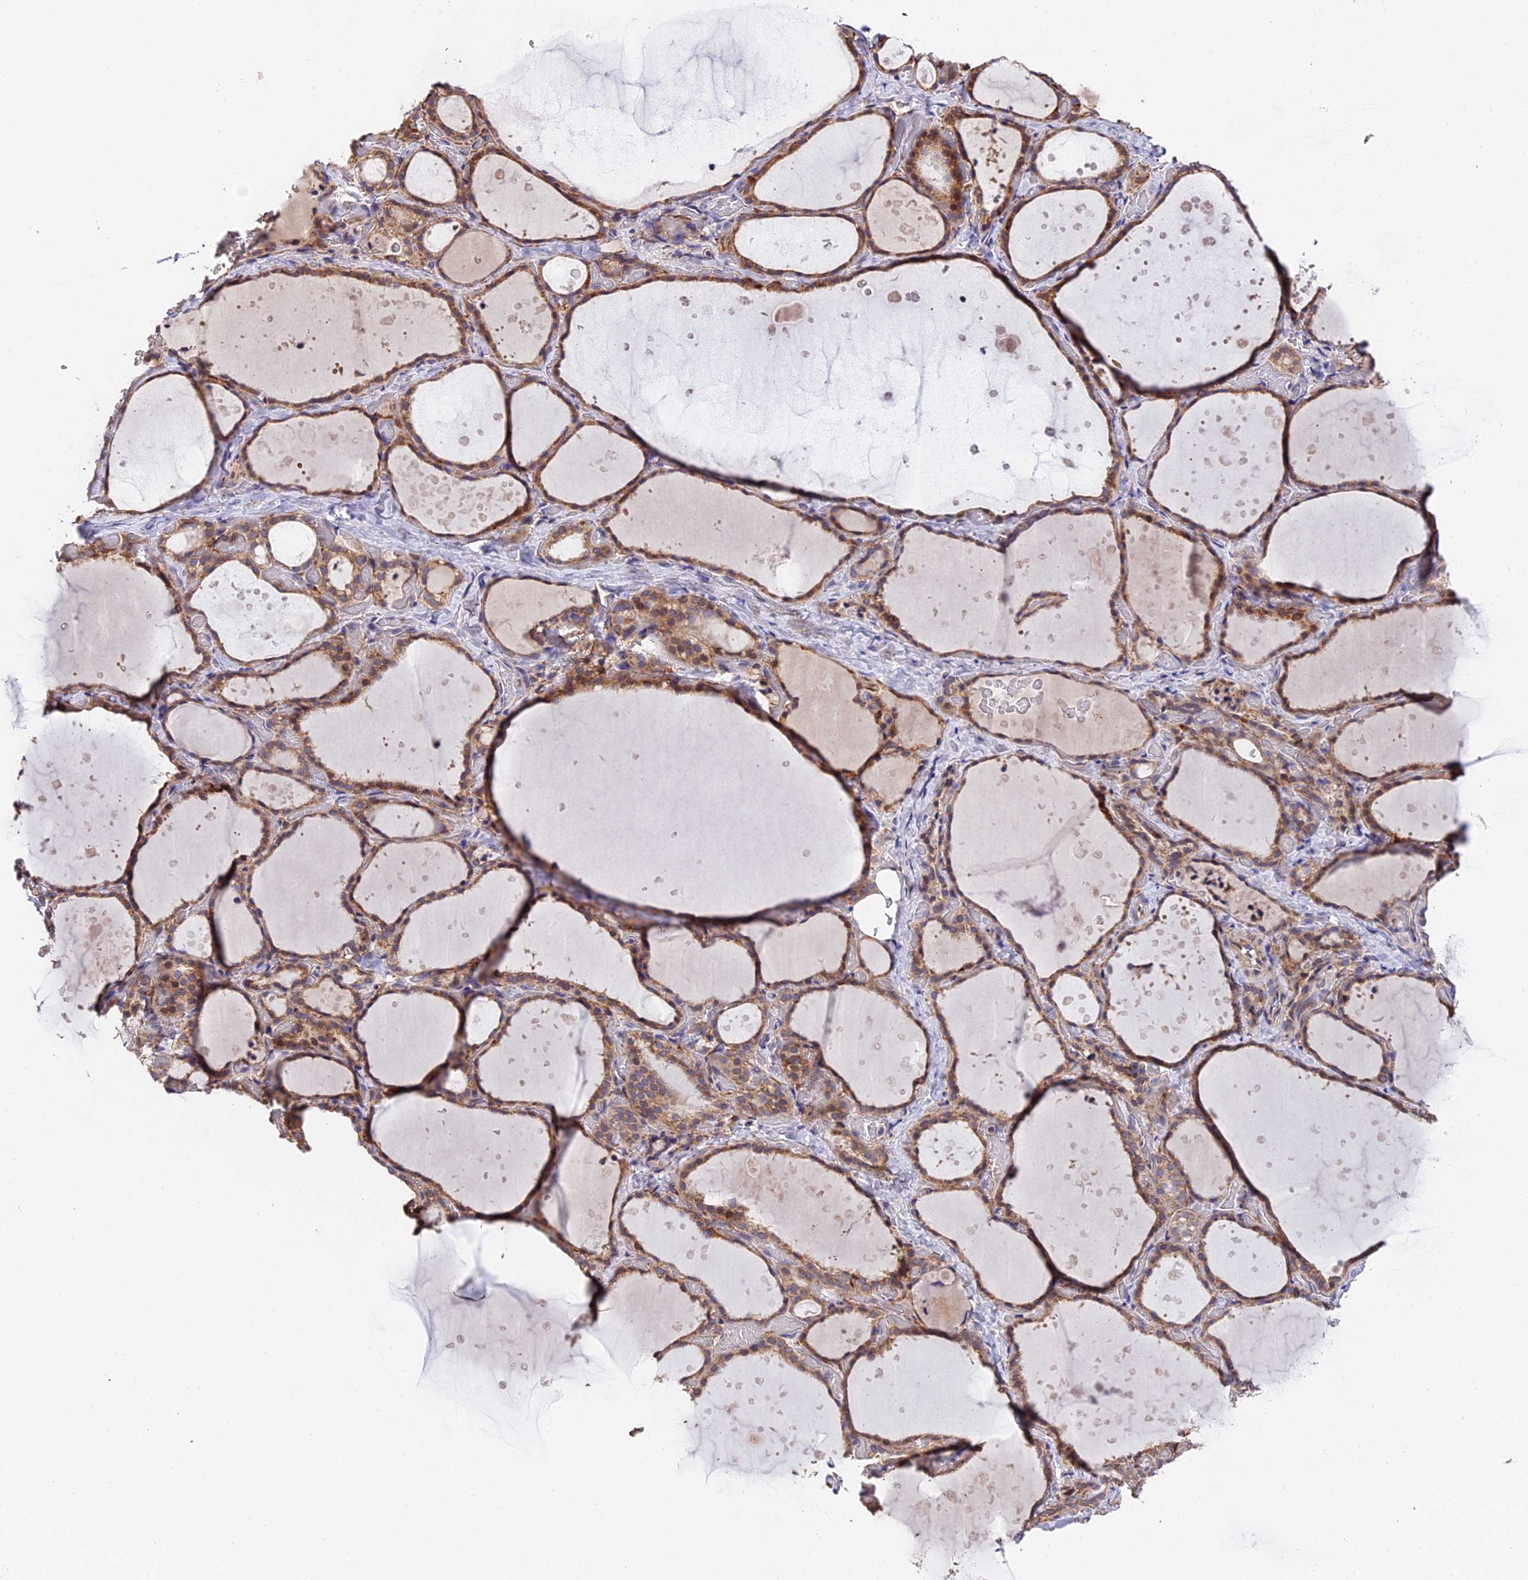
{"staining": {"intensity": "moderate", "quantity": ">75%", "location": "cytoplasmic/membranous"}, "tissue": "thyroid gland", "cell_type": "Glandular cells", "image_type": "normal", "snomed": [{"axis": "morphology", "description": "Normal tissue, NOS"}, {"axis": "topography", "description": "Thyroid gland"}], "caption": "IHC histopathology image of unremarkable thyroid gland stained for a protein (brown), which exhibits medium levels of moderate cytoplasmic/membranous positivity in approximately >75% of glandular cells.", "gene": "TRMT1", "patient": {"sex": "female", "age": 44}}